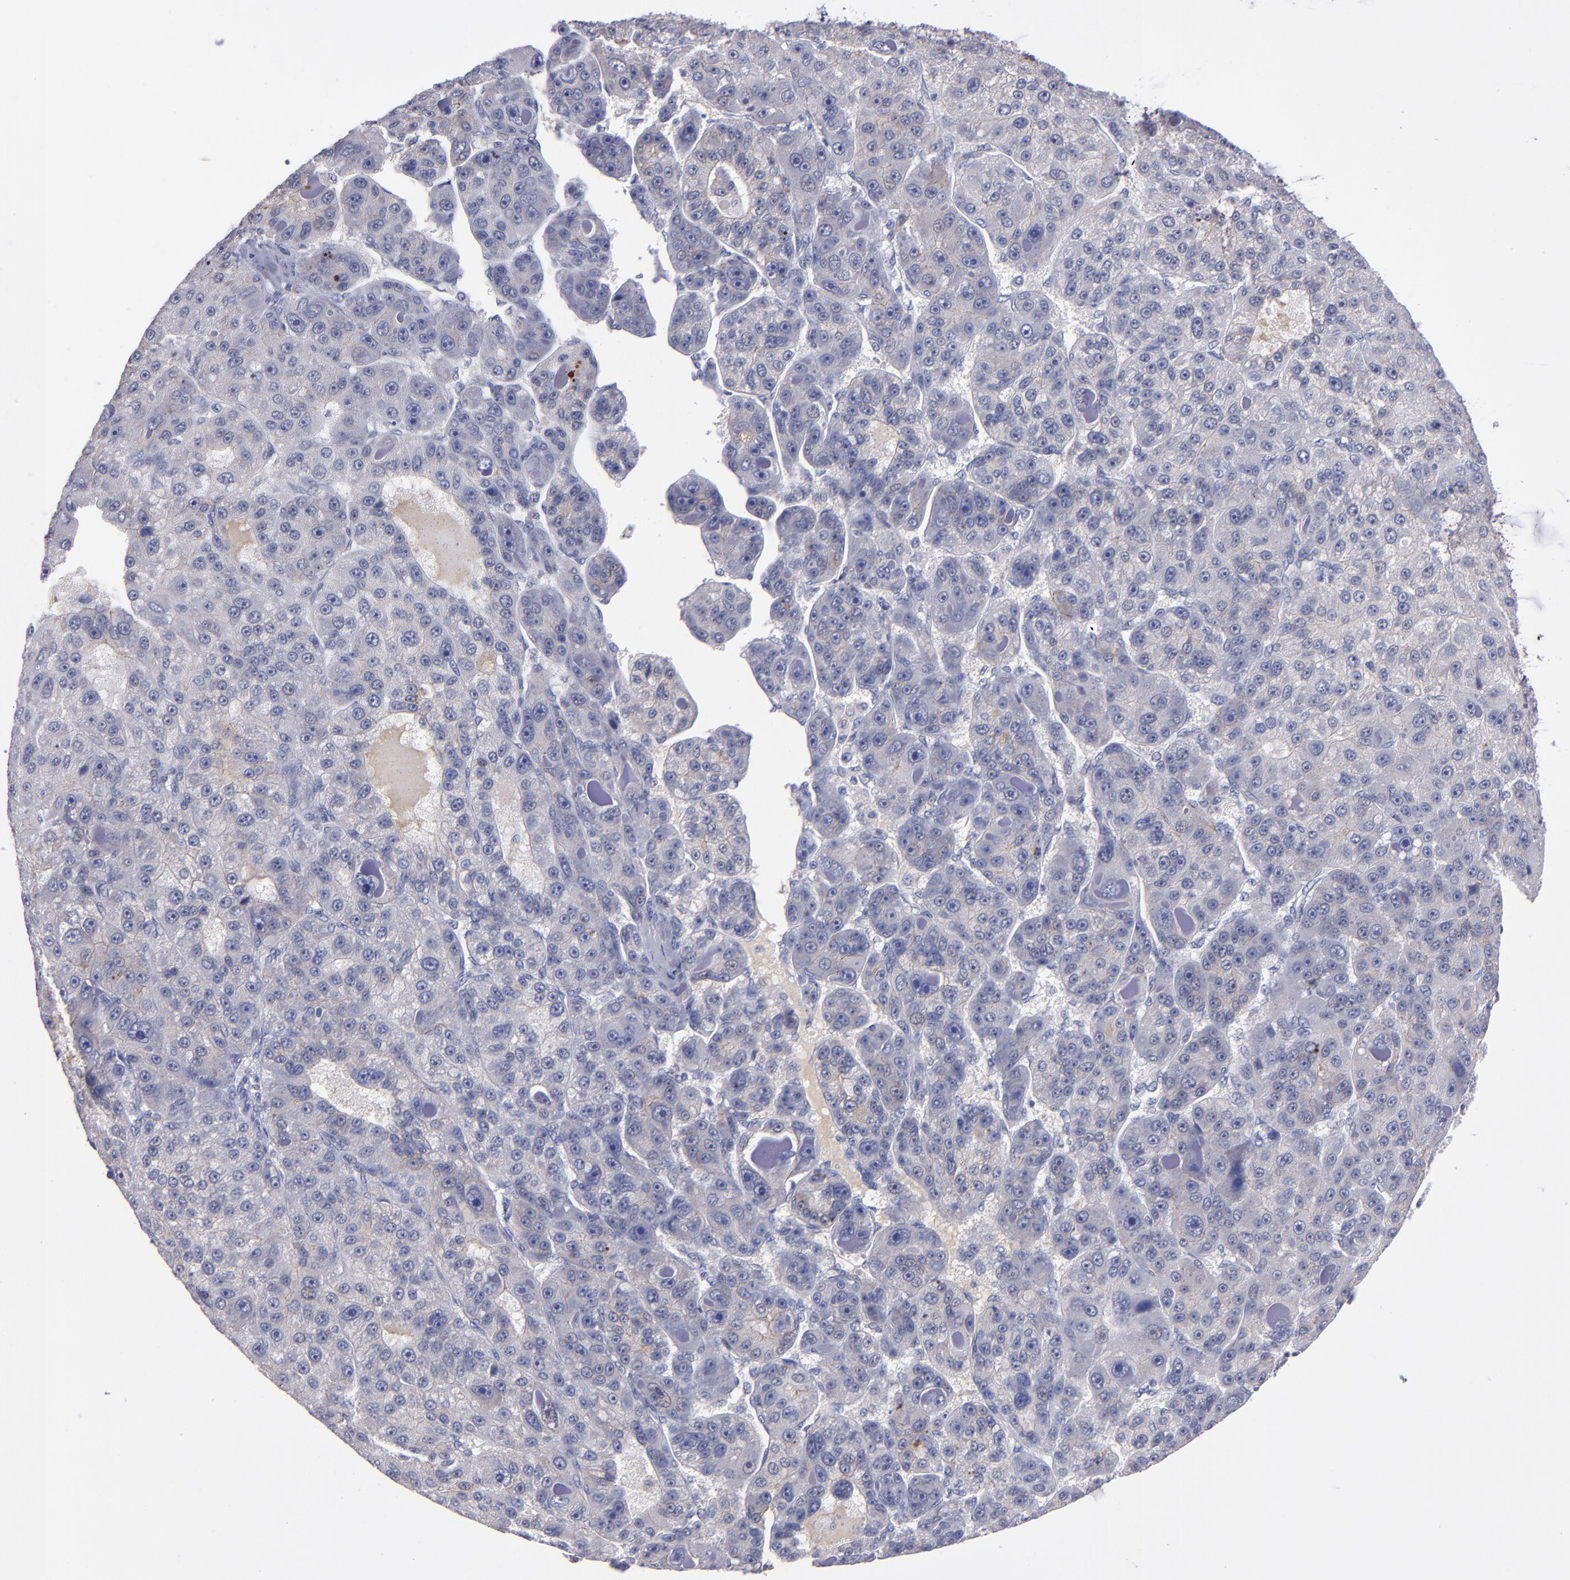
{"staining": {"intensity": "weak", "quantity": "25%-75%", "location": "cytoplasmic/membranous"}, "tissue": "liver cancer", "cell_type": "Tumor cells", "image_type": "cancer", "snomed": [{"axis": "morphology", "description": "Carcinoma, Hepatocellular, NOS"}, {"axis": "topography", "description": "Liver"}], "caption": "Immunohistochemistry (IHC) of human liver hepatocellular carcinoma demonstrates low levels of weak cytoplasmic/membranous expression in about 25%-75% of tumor cells.", "gene": "CDH3", "patient": {"sex": "male", "age": 76}}